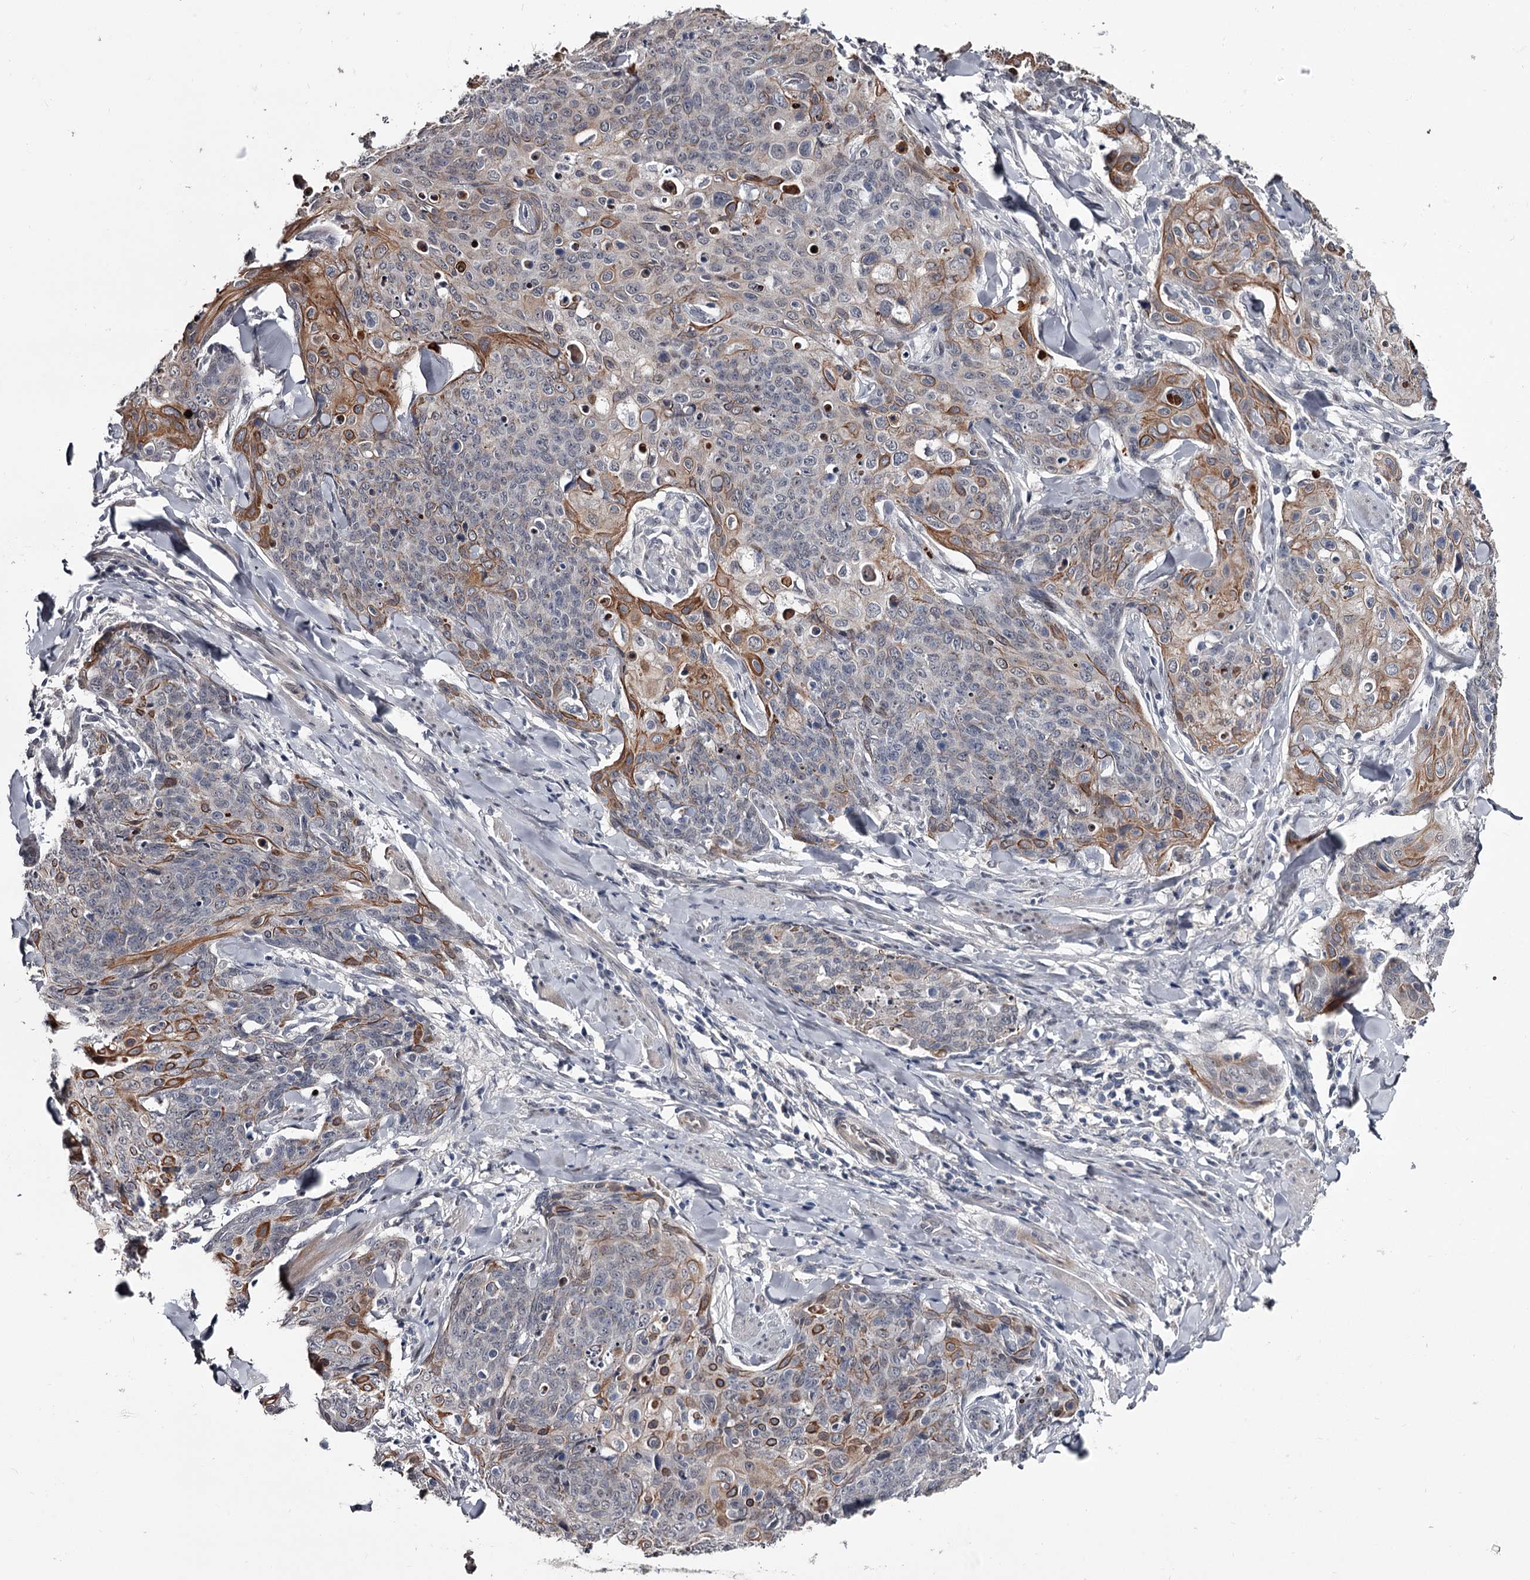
{"staining": {"intensity": "moderate", "quantity": "<25%", "location": "cytoplasmic/membranous,nuclear"}, "tissue": "skin cancer", "cell_type": "Tumor cells", "image_type": "cancer", "snomed": [{"axis": "morphology", "description": "Squamous cell carcinoma, NOS"}, {"axis": "topography", "description": "Skin"}, {"axis": "topography", "description": "Vulva"}], "caption": "An image of human skin cancer (squamous cell carcinoma) stained for a protein shows moderate cytoplasmic/membranous and nuclear brown staining in tumor cells.", "gene": "PRPF40B", "patient": {"sex": "female", "age": 85}}